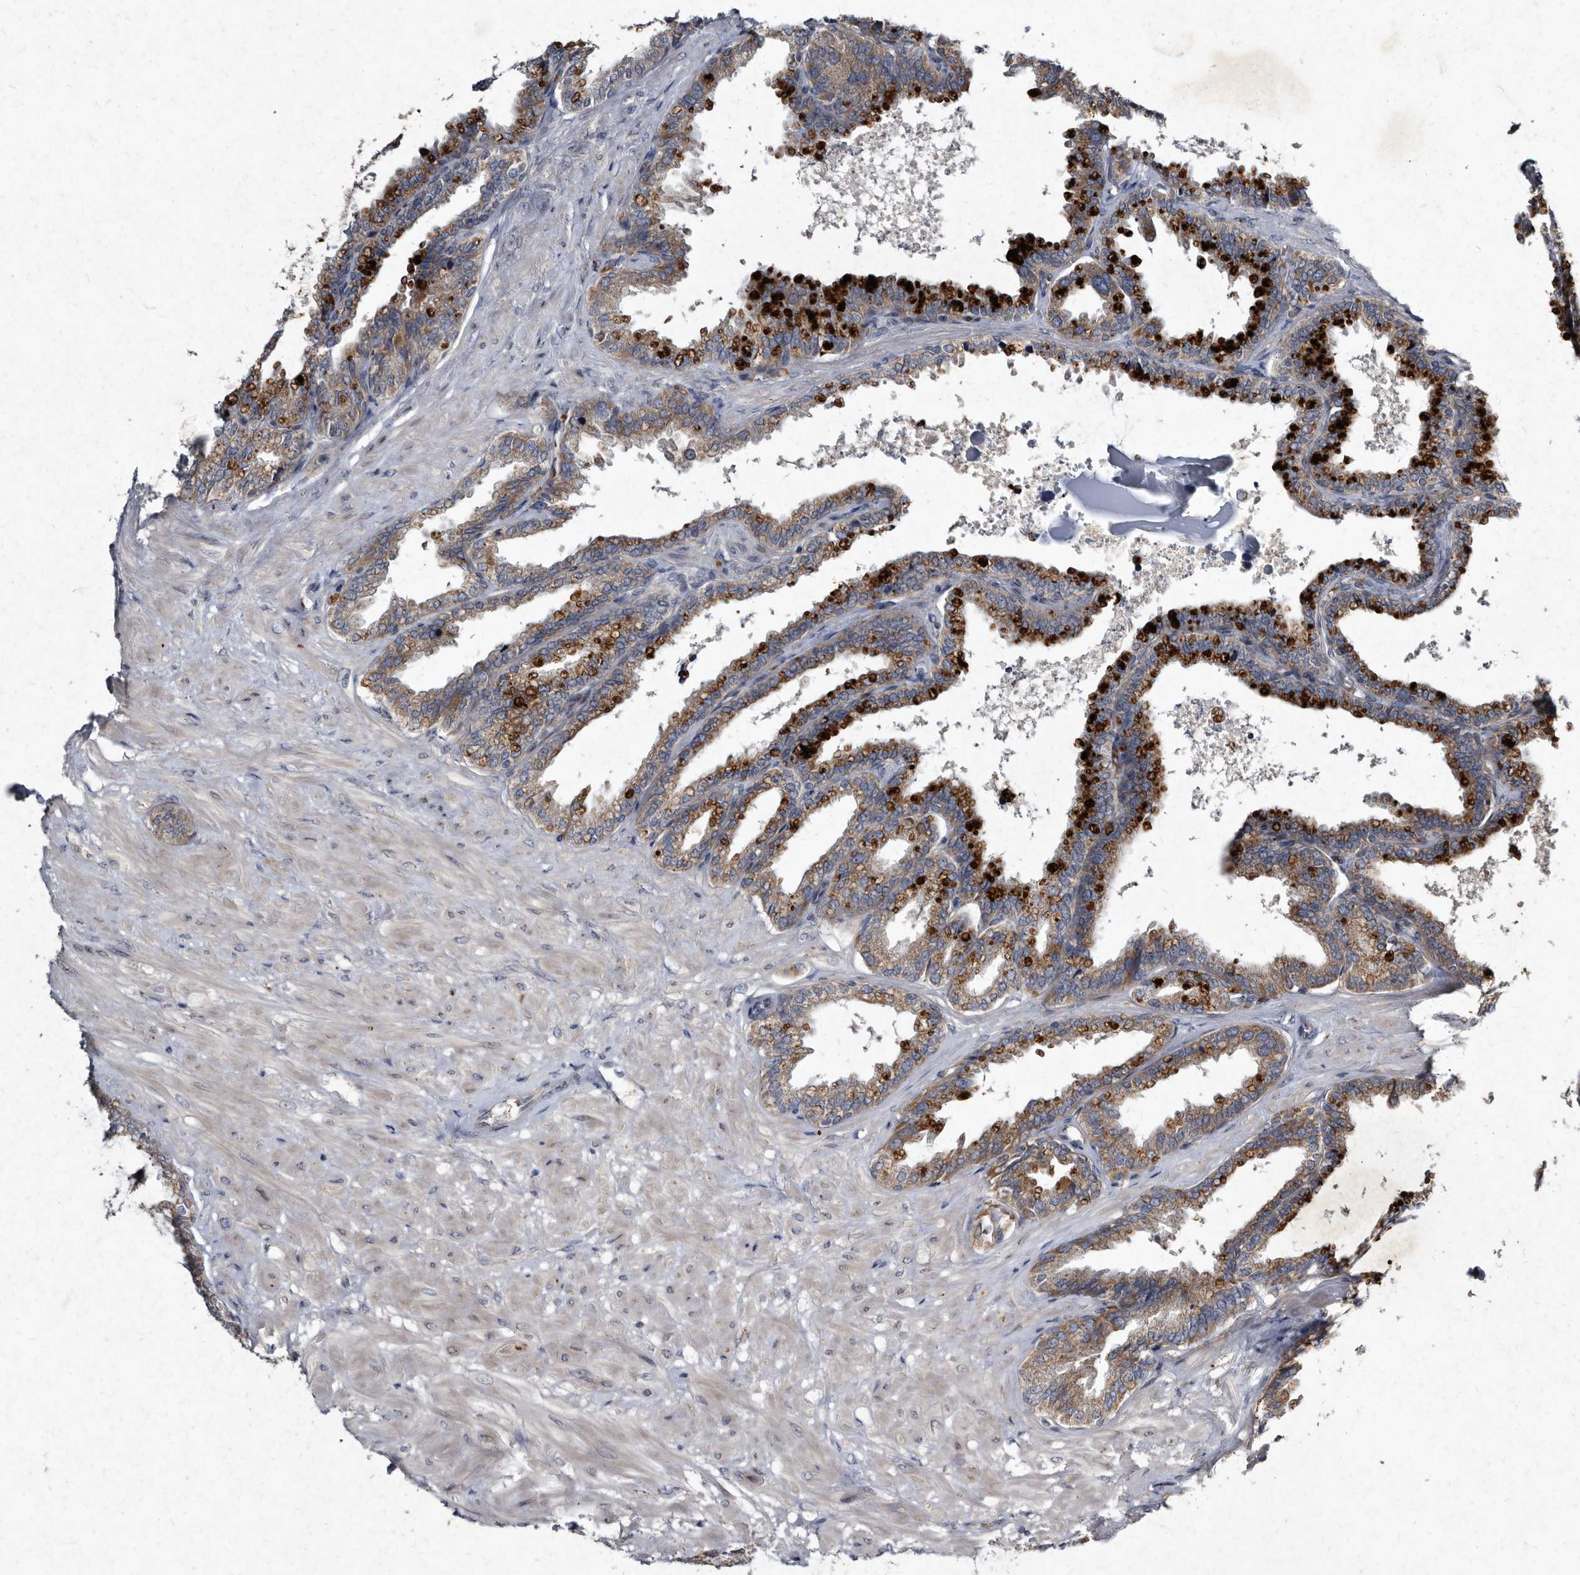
{"staining": {"intensity": "moderate", "quantity": ">75%", "location": "cytoplasmic/membranous"}, "tissue": "seminal vesicle", "cell_type": "Glandular cells", "image_type": "normal", "snomed": [{"axis": "morphology", "description": "Normal tissue, NOS"}, {"axis": "topography", "description": "Seminal veicle"}], "caption": "Glandular cells exhibit medium levels of moderate cytoplasmic/membranous staining in approximately >75% of cells in normal human seminal vesicle.", "gene": "YPEL1", "patient": {"sex": "male", "age": 46}}